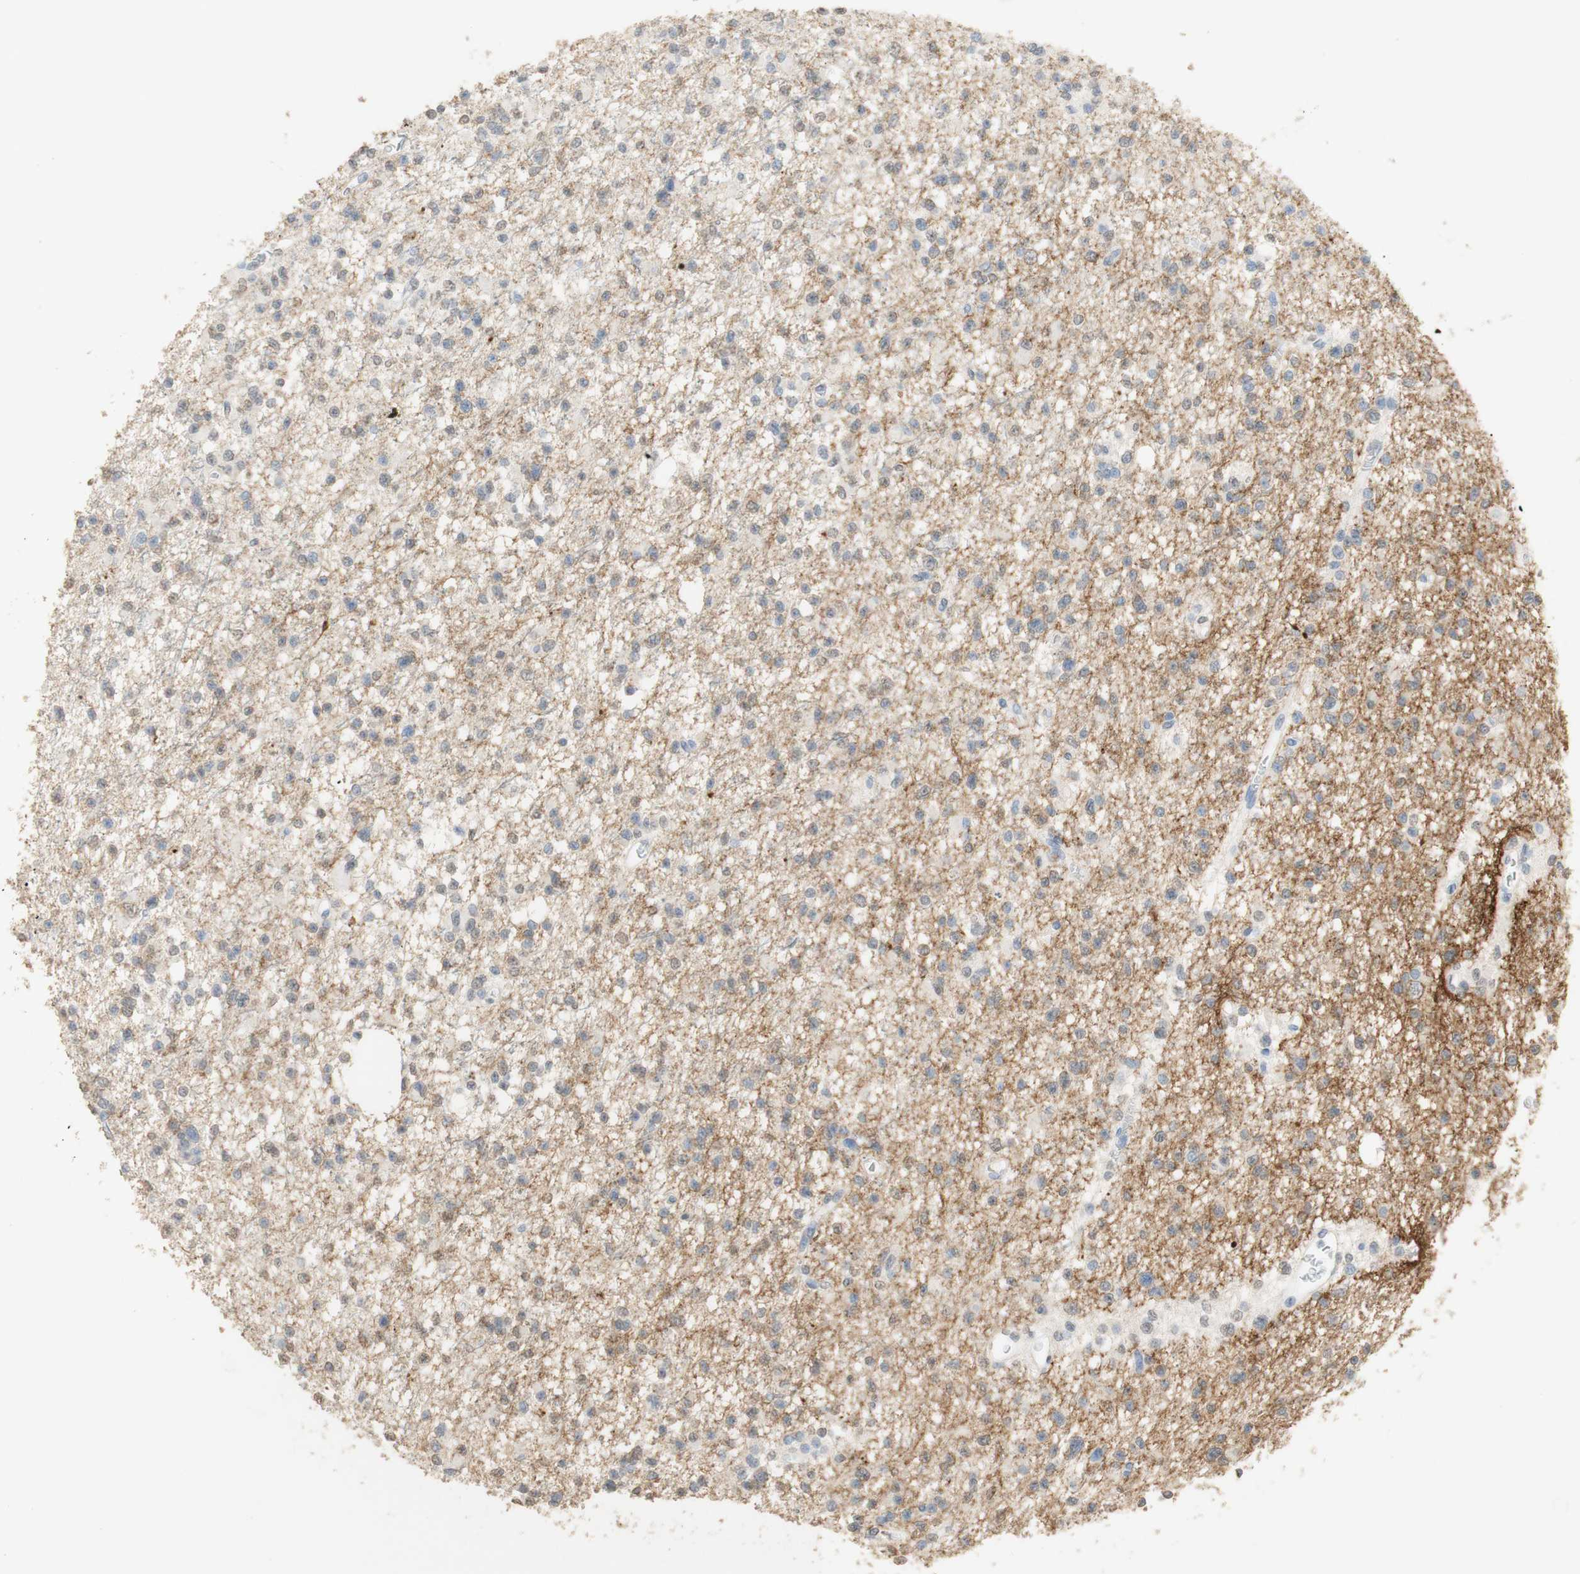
{"staining": {"intensity": "weak", "quantity": ">75%", "location": "cytoplasmic/membranous,nuclear"}, "tissue": "glioma", "cell_type": "Tumor cells", "image_type": "cancer", "snomed": [{"axis": "morphology", "description": "Glioma, malignant, Low grade"}, {"axis": "topography", "description": "Brain"}], "caption": "IHC staining of glioma, which reveals low levels of weak cytoplasmic/membranous and nuclear expression in approximately >75% of tumor cells indicating weak cytoplasmic/membranous and nuclear protein staining. The staining was performed using DAB (3,3'-diaminobenzidine) (brown) for protein detection and nuclei were counterstained in hematoxylin (blue).", "gene": "L1CAM", "patient": {"sex": "female", "age": 22}}